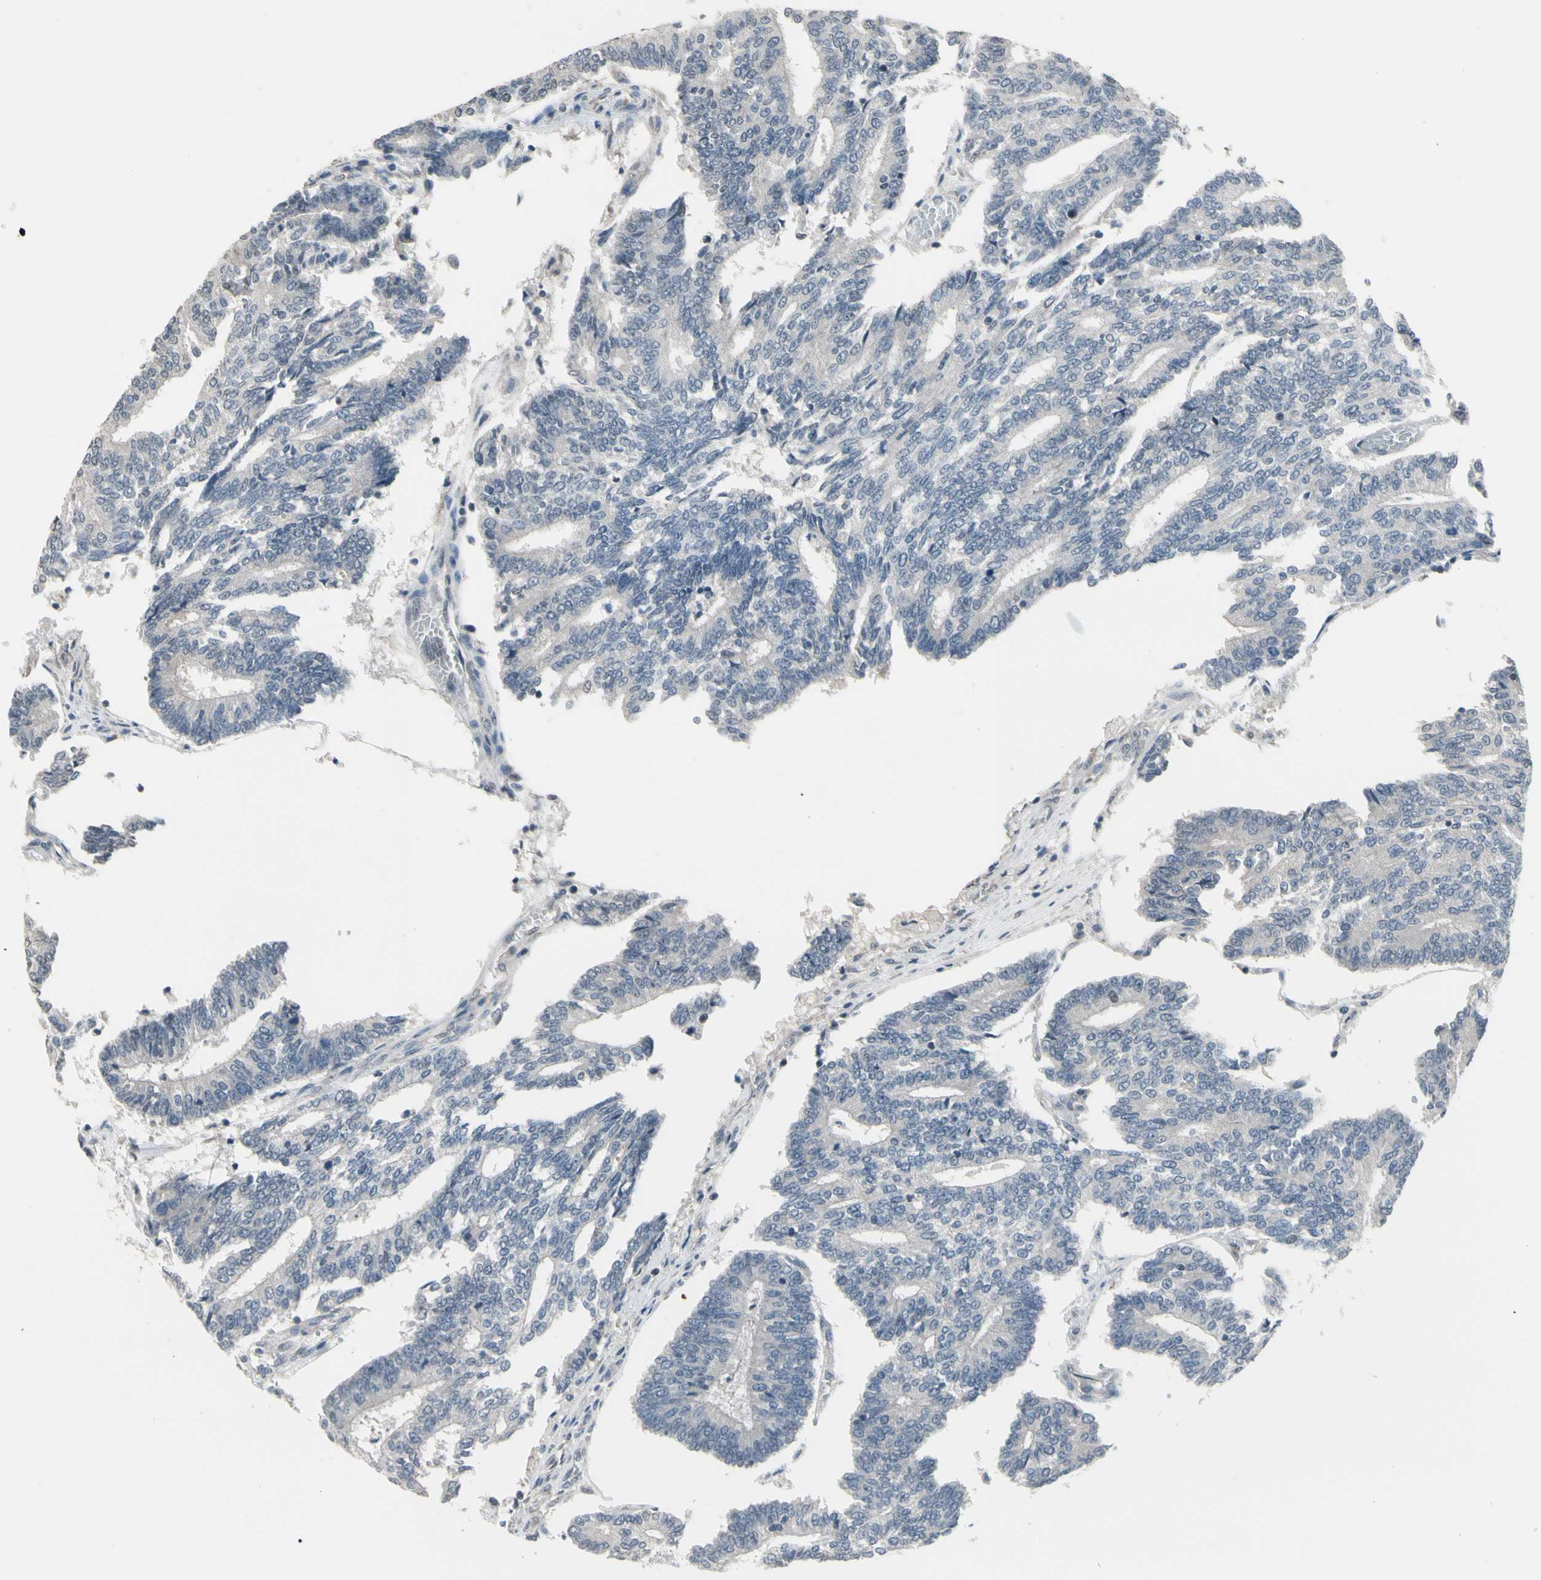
{"staining": {"intensity": "weak", "quantity": "25%-75%", "location": "cytoplasmic/membranous"}, "tissue": "prostate cancer", "cell_type": "Tumor cells", "image_type": "cancer", "snomed": [{"axis": "morphology", "description": "Adenocarcinoma, High grade"}, {"axis": "topography", "description": "Prostate"}], "caption": "Weak cytoplasmic/membranous positivity is seen in about 25%-75% of tumor cells in prostate cancer (adenocarcinoma (high-grade)). (DAB (3,3'-diaminobenzidine) IHC, brown staining for protein, blue staining for nuclei).", "gene": "SV2A", "patient": {"sex": "male", "age": 55}}